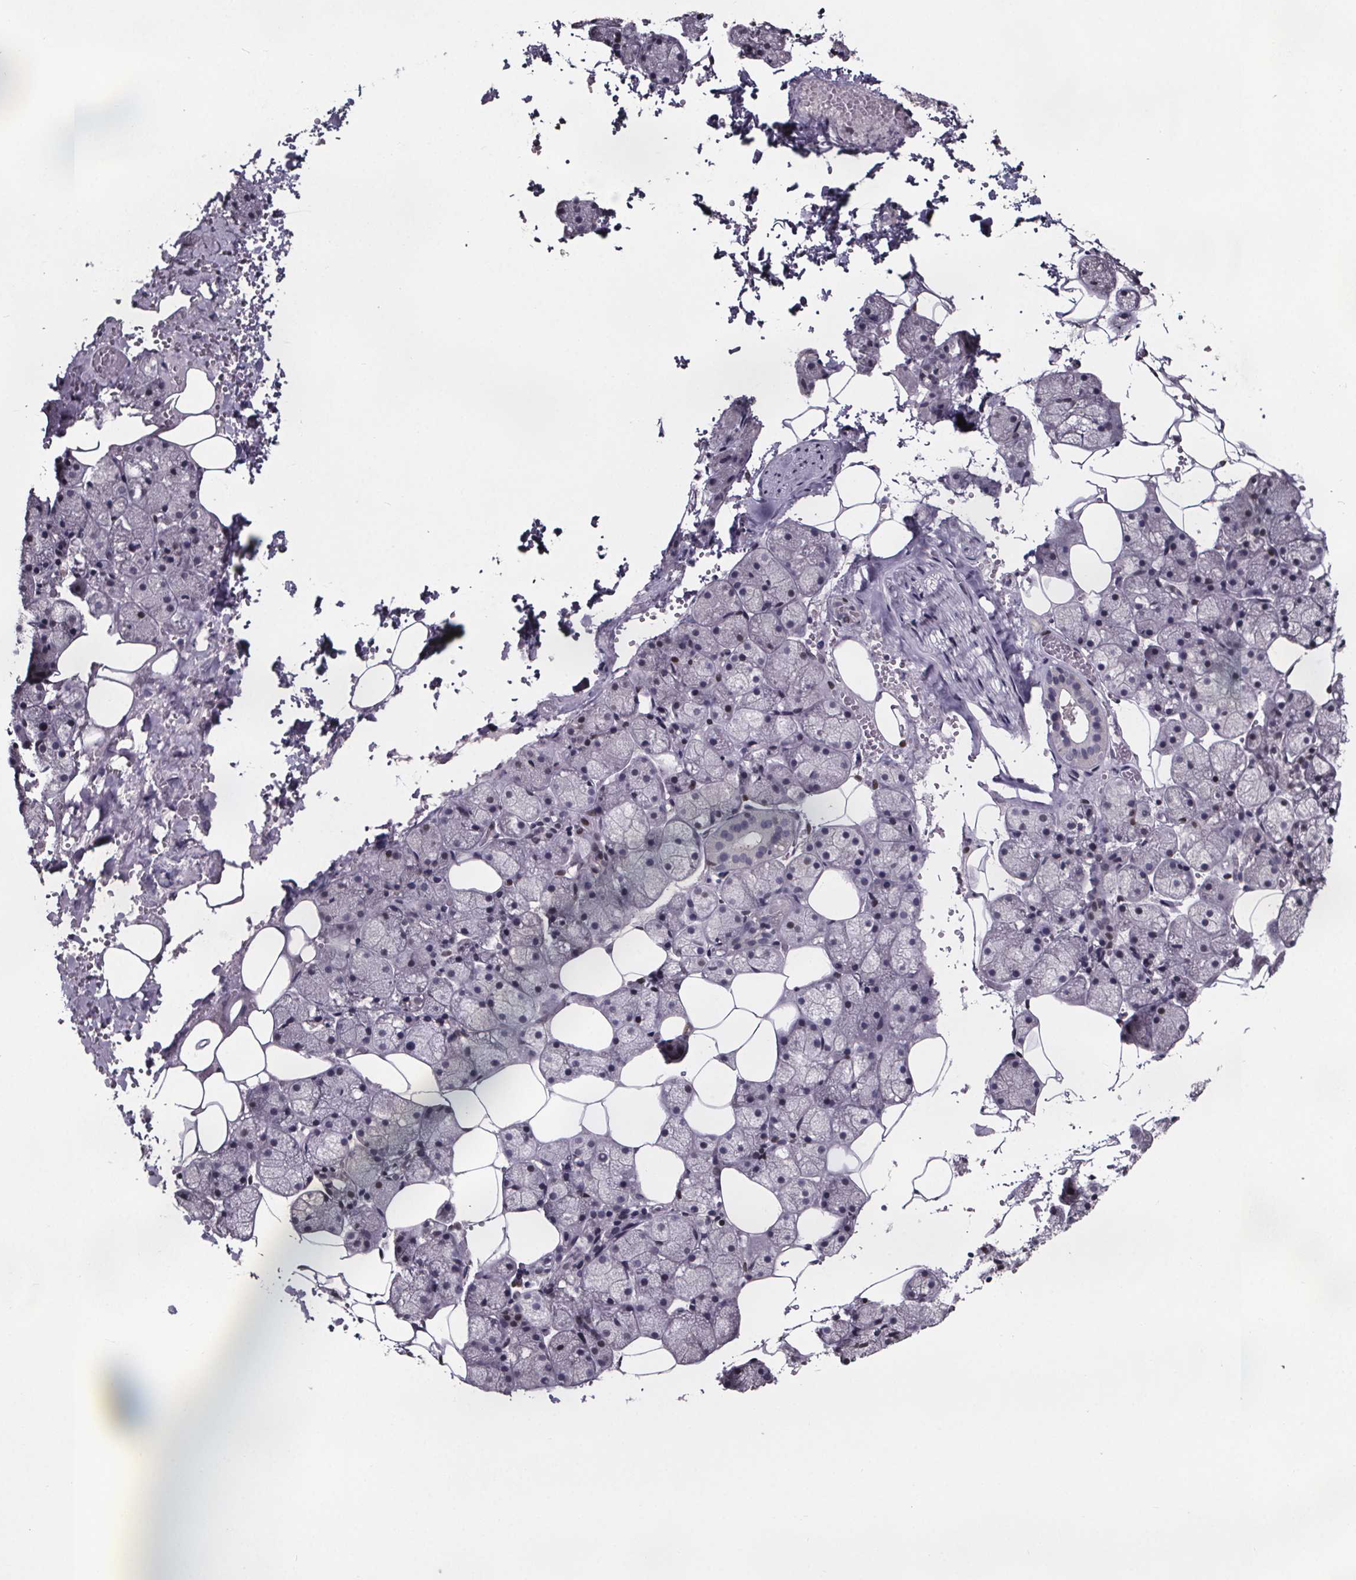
{"staining": {"intensity": "negative", "quantity": "none", "location": "none"}, "tissue": "salivary gland", "cell_type": "Glandular cells", "image_type": "normal", "snomed": [{"axis": "morphology", "description": "Normal tissue, NOS"}, {"axis": "topography", "description": "Salivary gland"}], "caption": "Immunohistochemical staining of benign salivary gland demonstrates no significant positivity in glandular cells. (DAB (3,3'-diaminobenzidine) immunohistochemistry visualized using brightfield microscopy, high magnification).", "gene": "AR", "patient": {"sex": "male", "age": 38}}